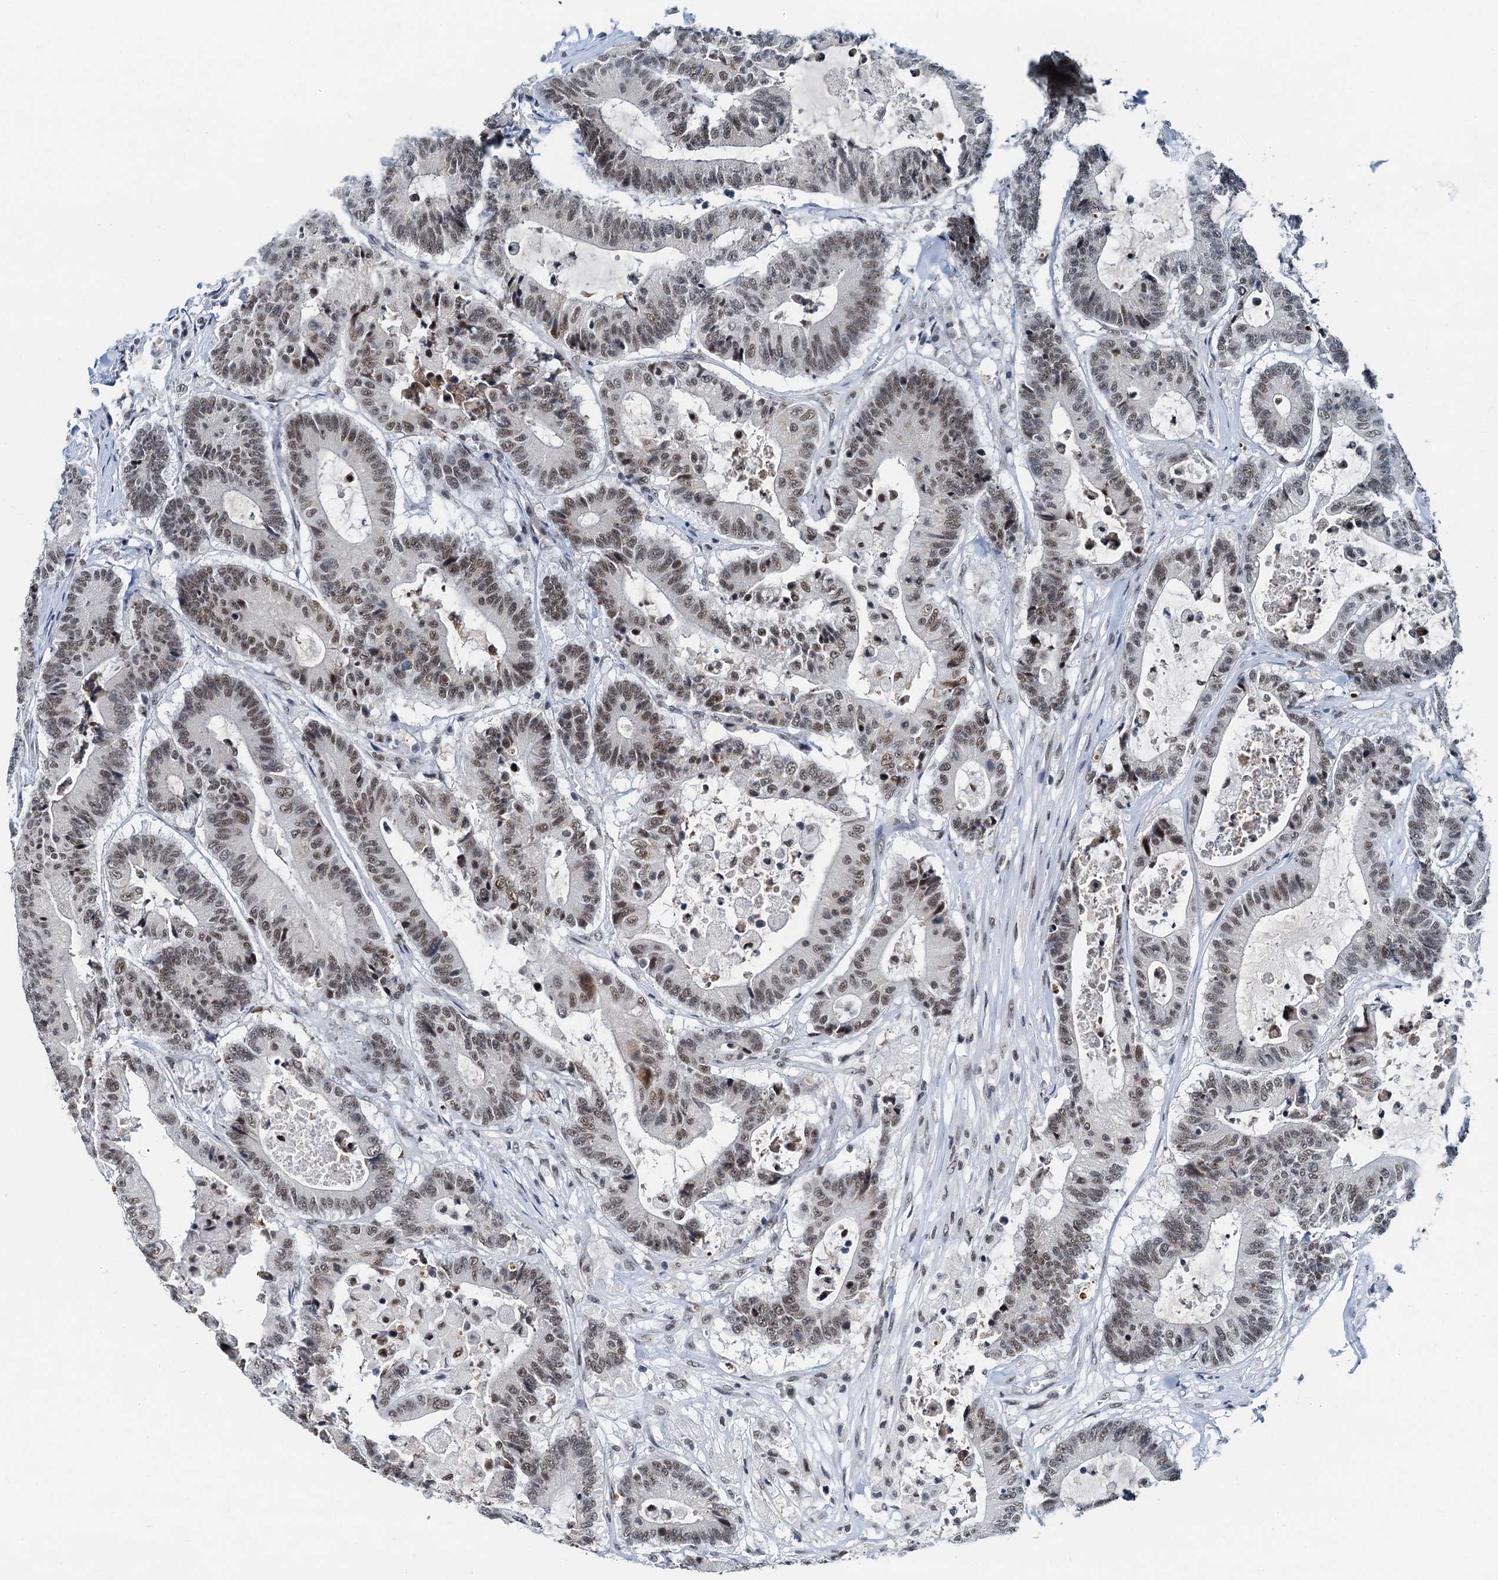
{"staining": {"intensity": "moderate", "quantity": ">75%", "location": "nuclear"}, "tissue": "colorectal cancer", "cell_type": "Tumor cells", "image_type": "cancer", "snomed": [{"axis": "morphology", "description": "Adenocarcinoma, NOS"}, {"axis": "topography", "description": "Colon"}], "caption": "This photomicrograph displays immunohistochemistry staining of colorectal adenocarcinoma, with medium moderate nuclear expression in approximately >75% of tumor cells.", "gene": "SNRPD1", "patient": {"sex": "female", "age": 84}}